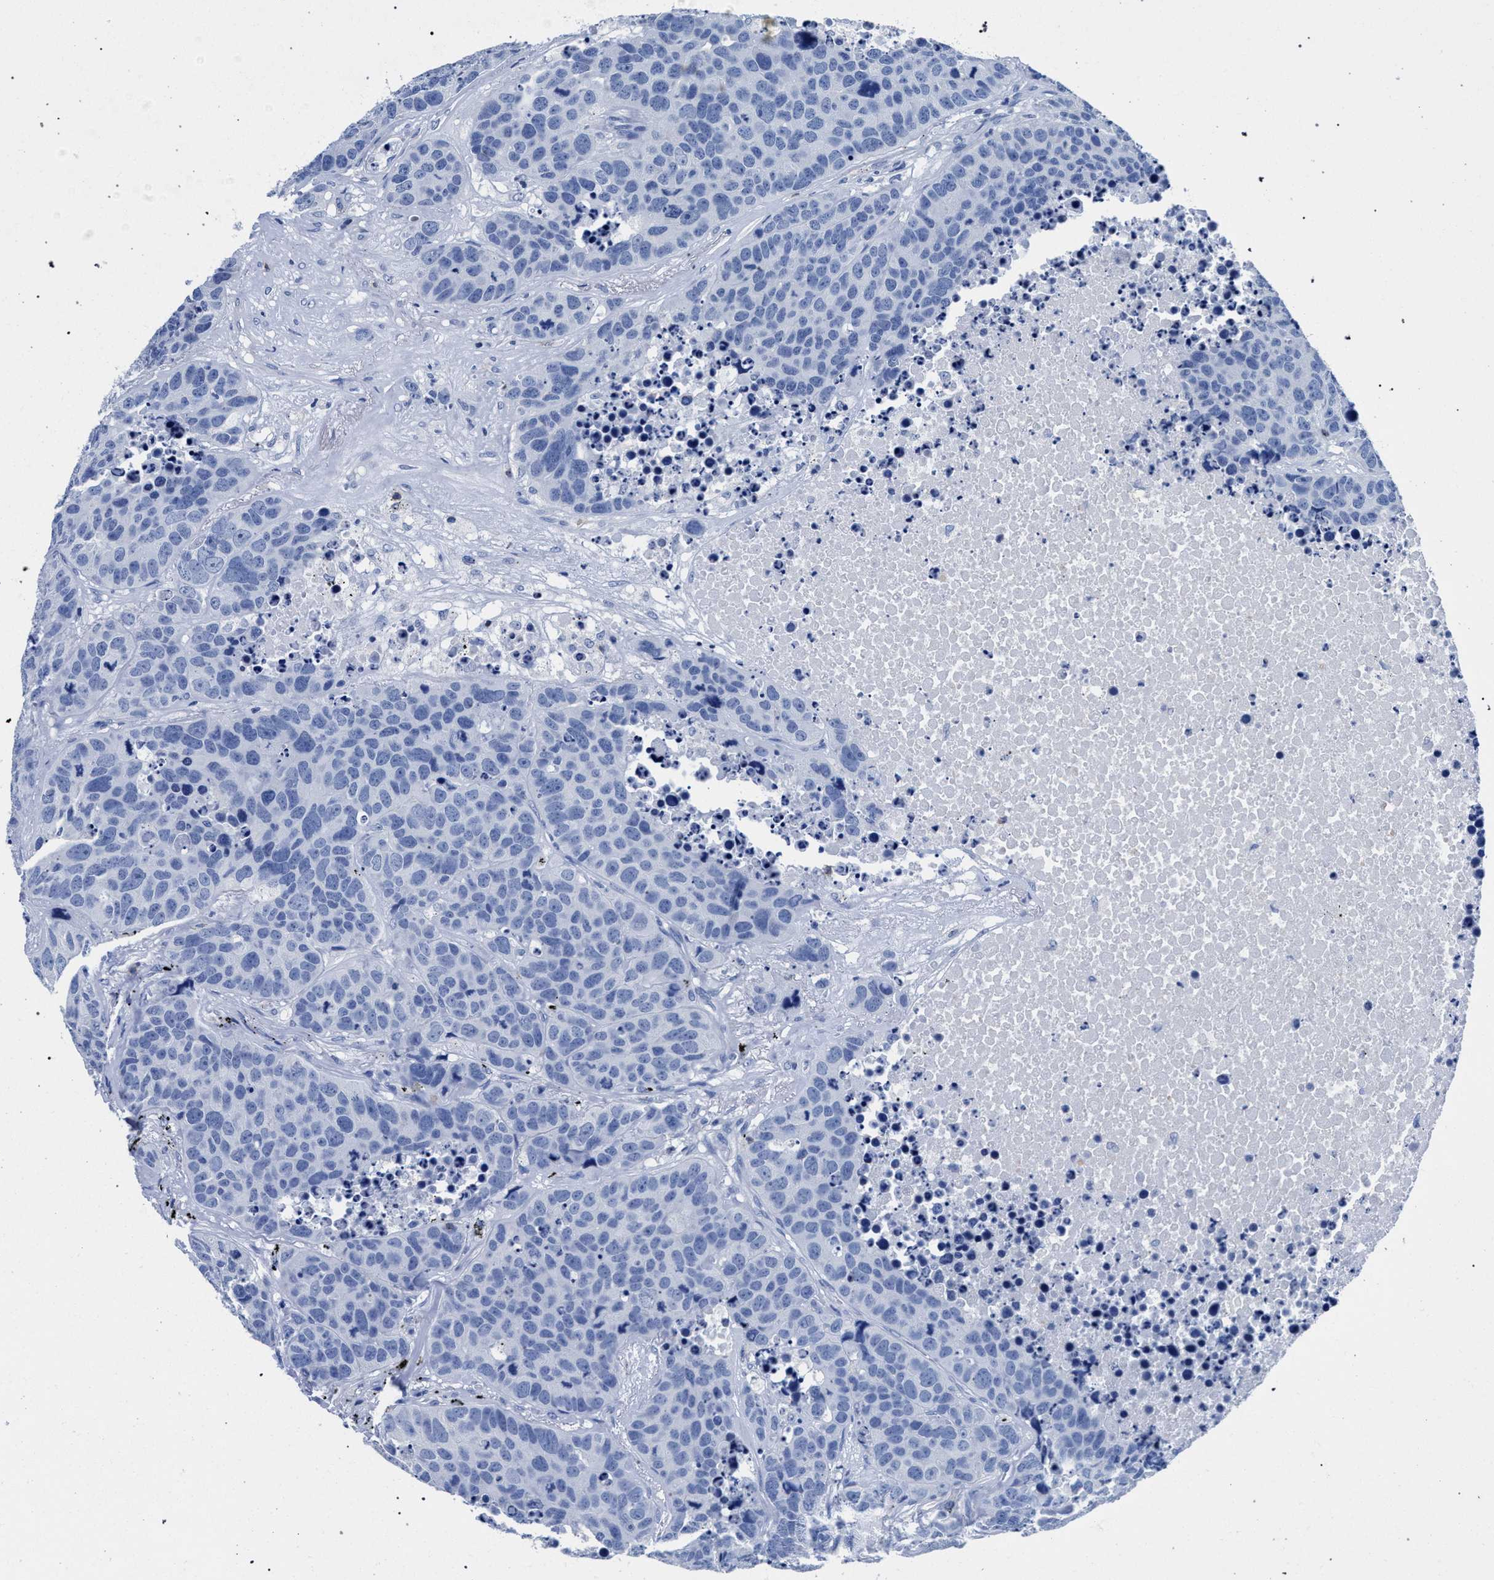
{"staining": {"intensity": "negative", "quantity": "none", "location": "none"}, "tissue": "carcinoid", "cell_type": "Tumor cells", "image_type": "cancer", "snomed": [{"axis": "morphology", "description": "Carcinoid, malignant, NOS"}, {"axis": "topography", "description": "Lung"}], "caption": "Tumor cells show no significant positivity in carcinoid. (DAB (3,3'-diaminobenzidine) immunohistochemistry visualized using brightfield microscopy, high magnification).", "gene": "KLRK1", "patient": {"sex": "male", "age": 60}}